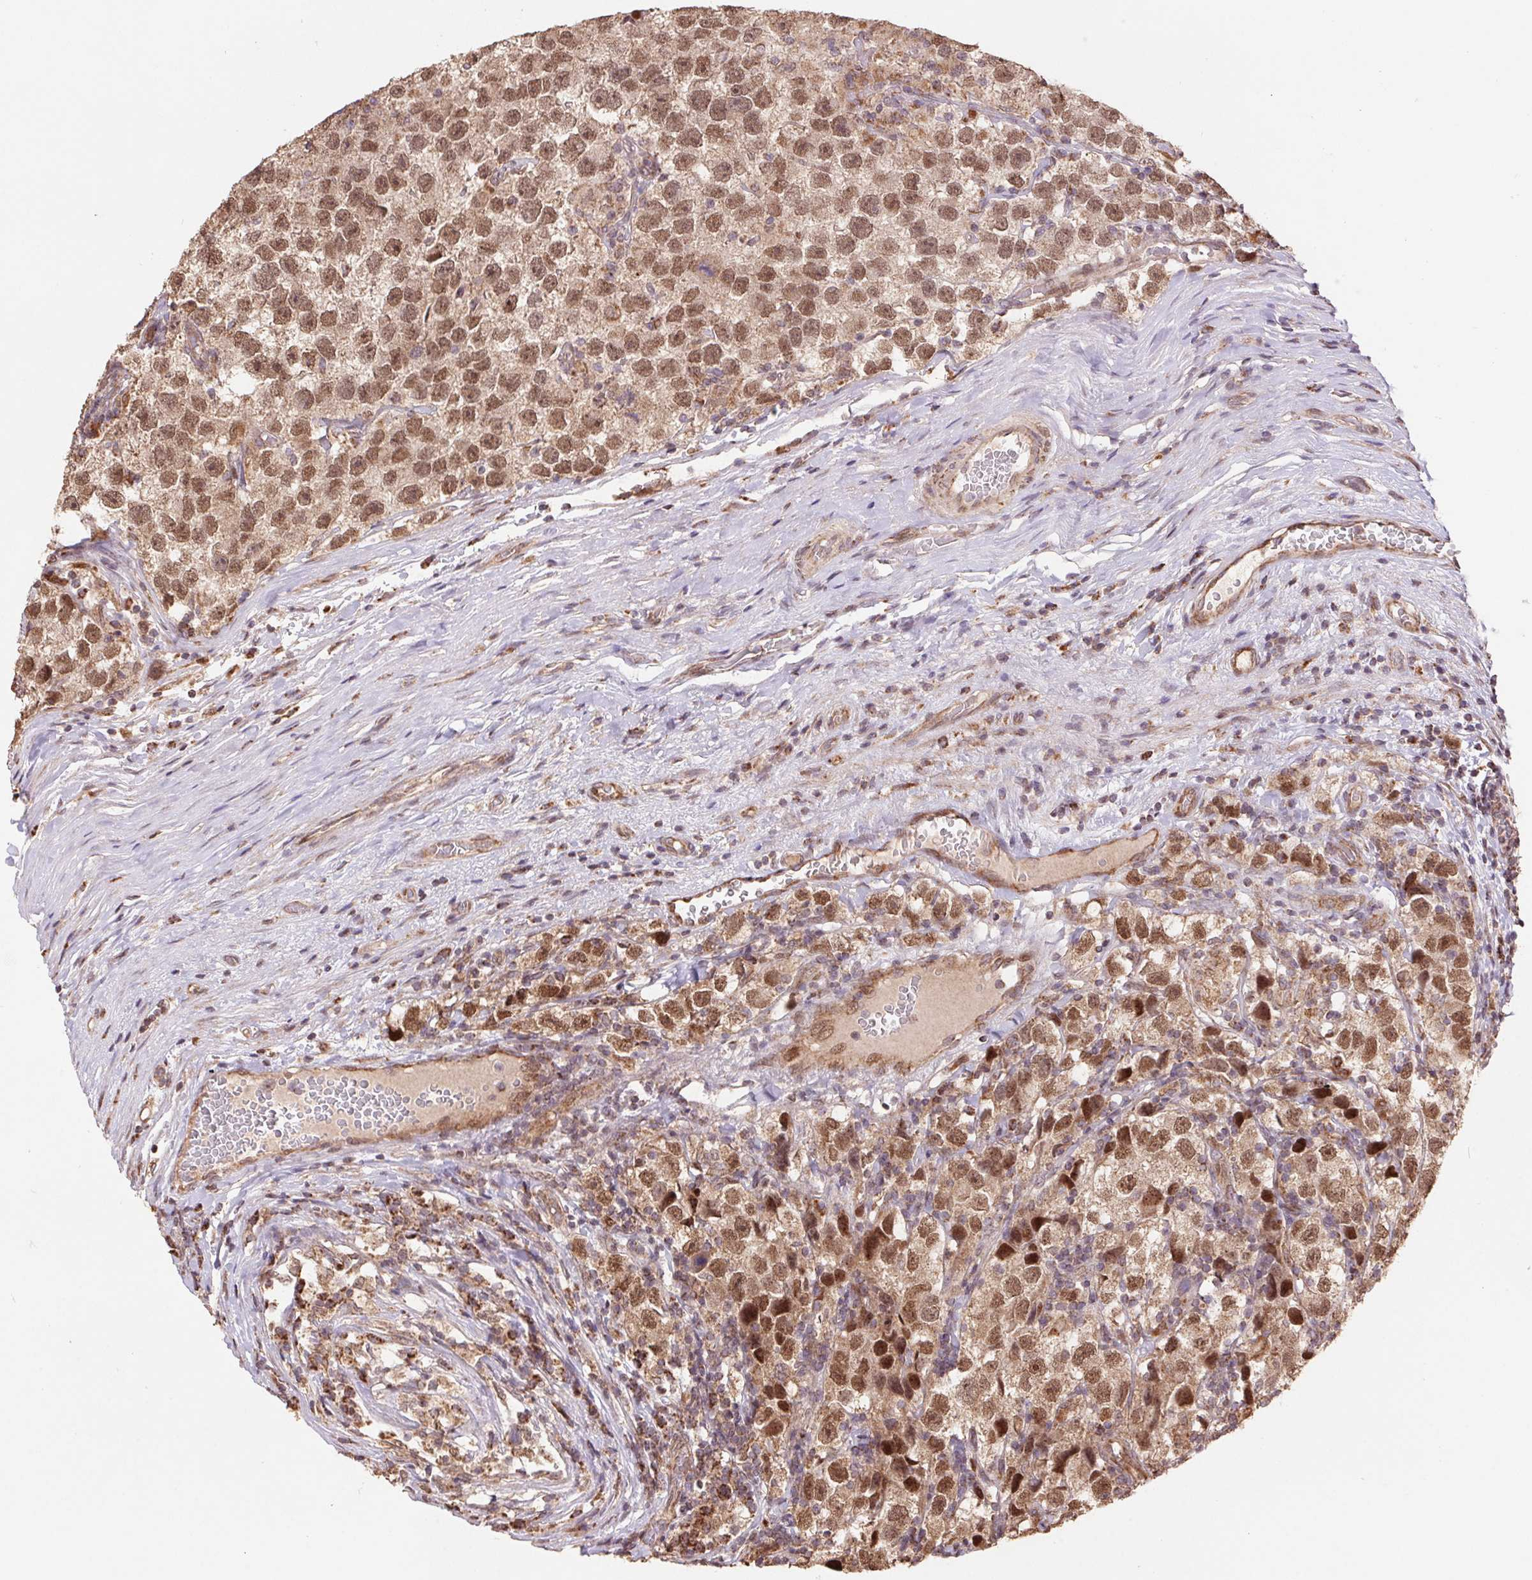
{"staining": {"intensity": "moderate", "quantity": ">75%", "location": "cytoplasmic/membranous,nuclear"}, "tissue": "testis cancer", "cell_type": "Tumor cells", "image_type": "cancer", "snomed": [{"axis": "morphology", "description": "Seminoma, NOS"}, {"axis": "topography", "description": "Testis"}], "caption": "DAB immunohistochemical staining of seminoma (testis) reveals moderate cytoplasmic/membranous and nuclear protein staining in approximately >75% of tumor cells. (brown staining indicates protein expression, while blue staining denotes nuclei).", "gene": "PDHA1", "patient": {"sex": "male", "age": 26}}